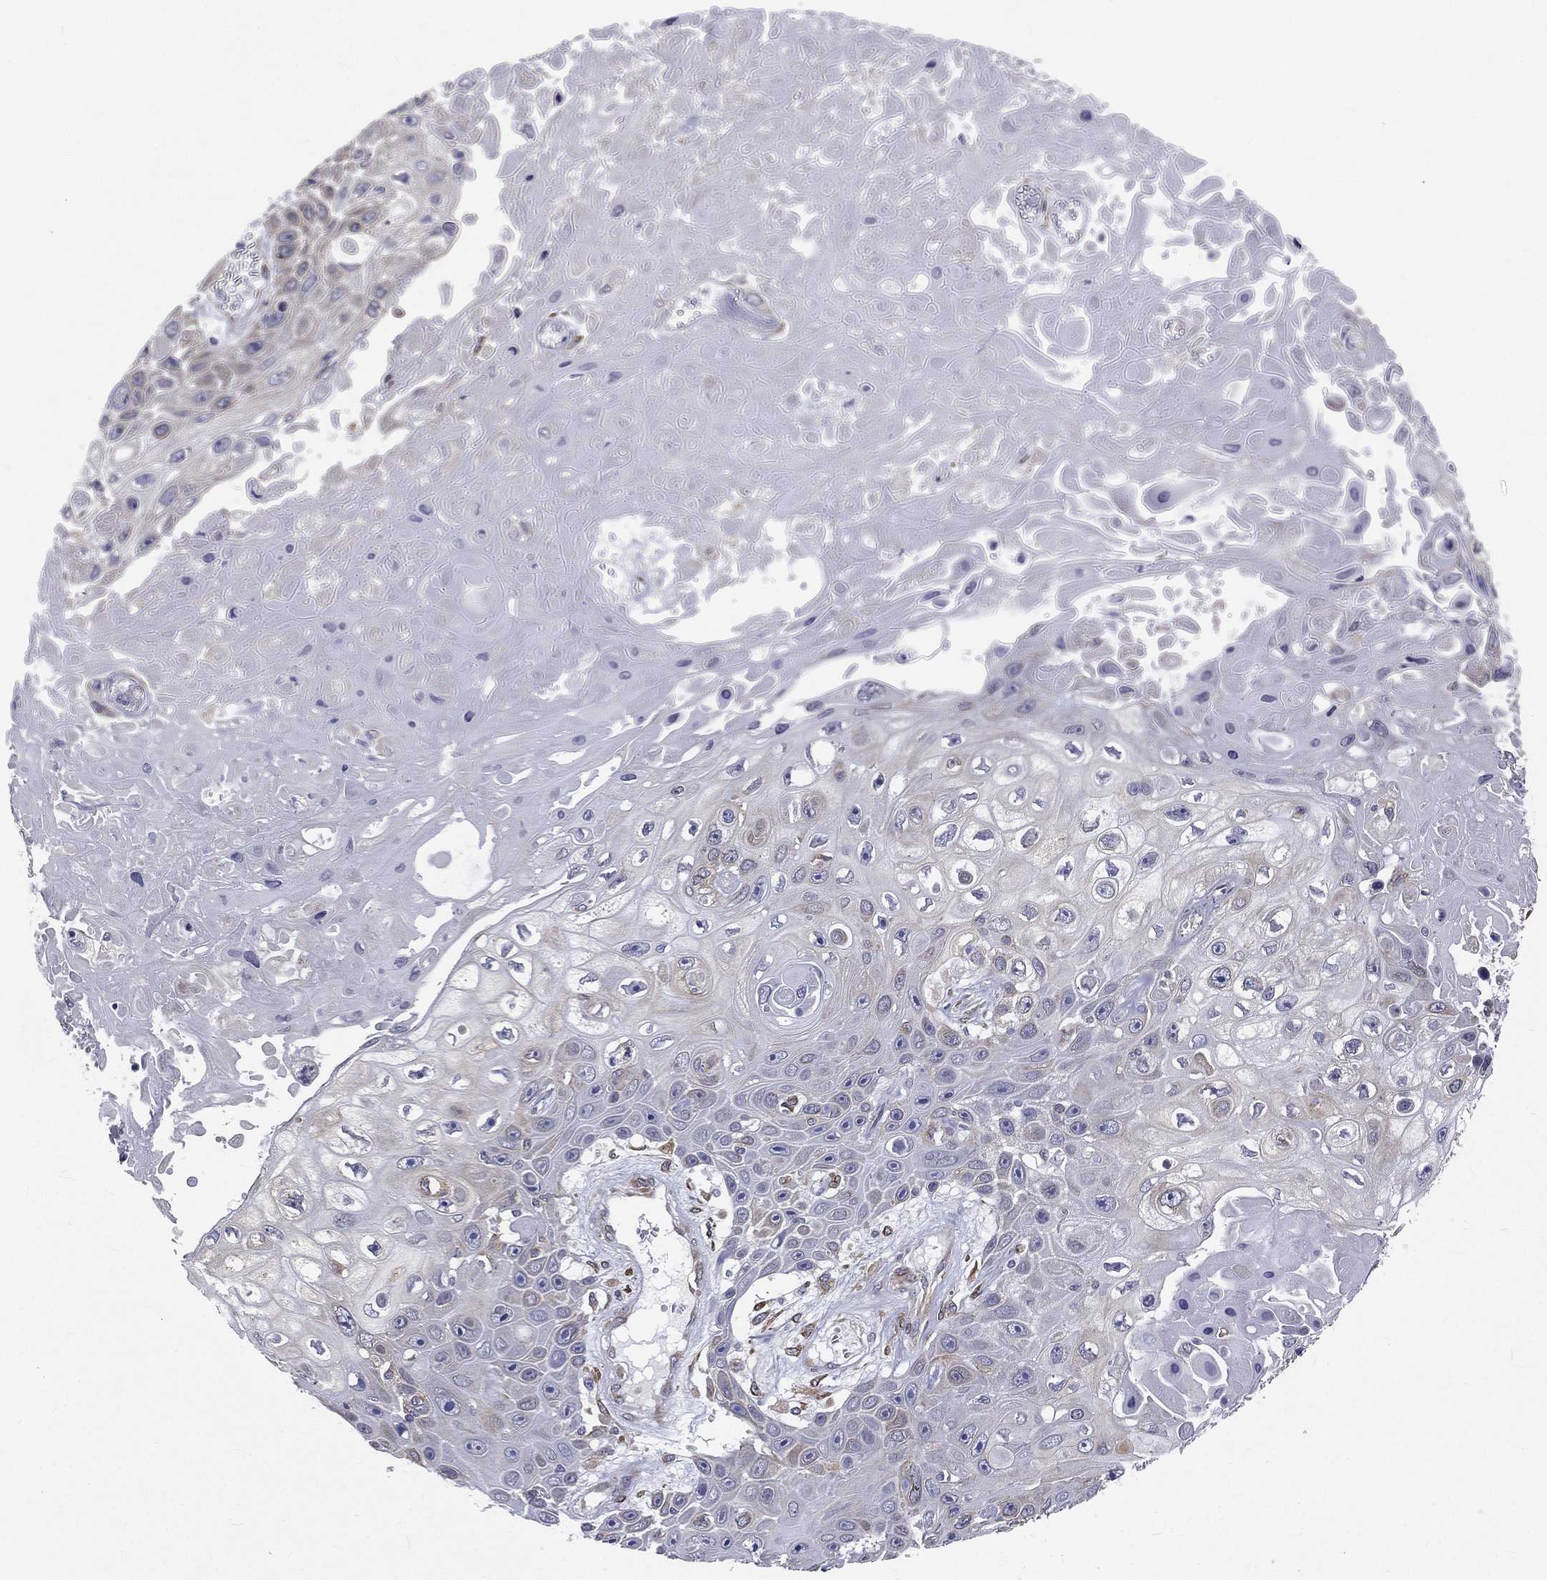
{"staining": {"intensity": "negative", "quantity": "none", "location": "none"}, "tissue": "skin cancer", "cell_type": "Tumor cells", "image_type": "cancer", "snomed": [{"axis": "morphology", "description": "Squamous cell carcinoma, NOS"}, {"axis": "topography", "description": "Skin"}], "caption": "Immunohistochemistry image of neoplastic tissue: skin cancer stained with DAB (3,3'-diaminobenzidine) demonstrates no significant protein positivity in tumor cells.", "gene": "PGRMC1", "patient": {"sex": "male", "age": 82}}